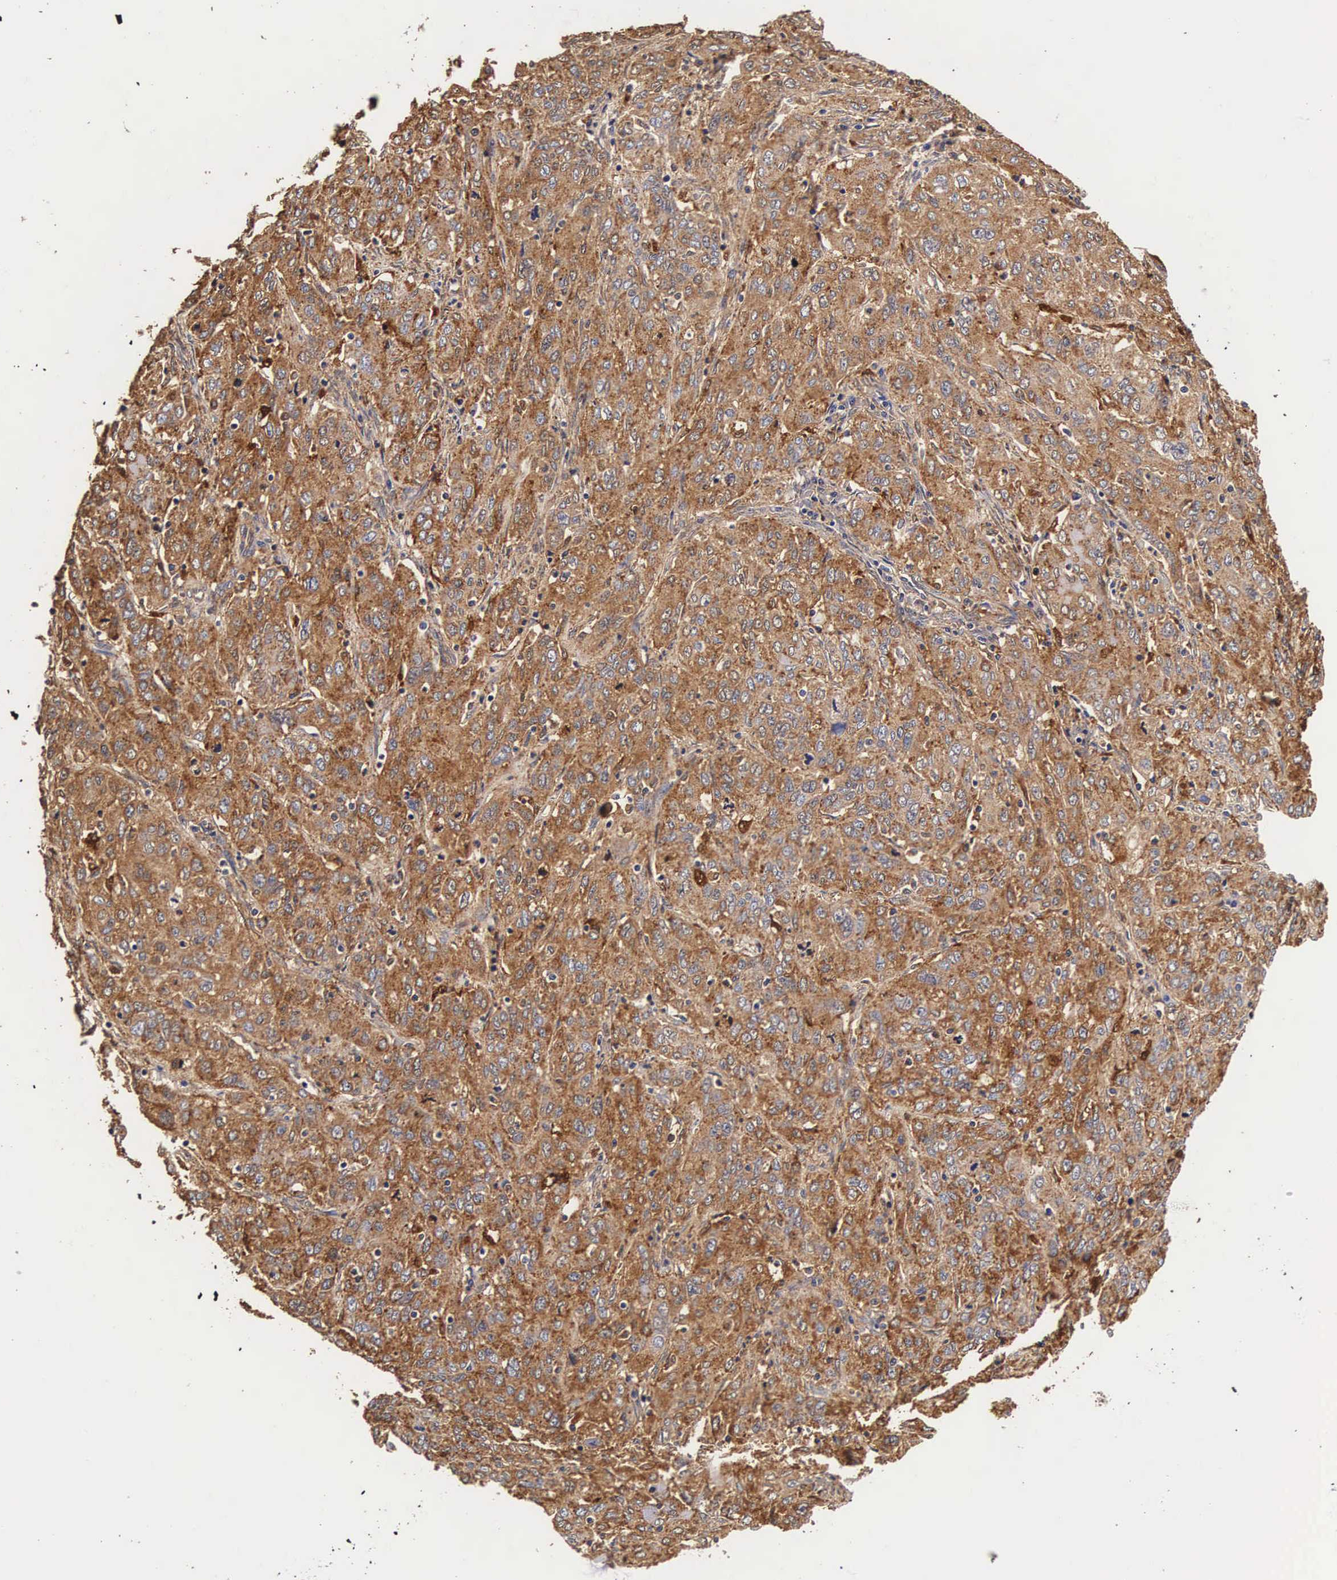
{"staining": {"intensity": "strong", "quantity": ">75%", "location": "cytoplasmic/membranous"}, "tissue": "cervical cancer", "cell_type": "Tumor cells", "image_type": "cancer", "snomed": [{"axis": "morphology", "description": "Squamous cell carcinoma, NOS"}, {"axis": "topography", "description": "Cervix"}], "caption": "Immunohistochemical staining of squamous cell carcinoma (cervical) shows strong cytoplasmic/membranous protein staining in approximately >75% of tumor cells.", "gene": "CTSB", "patient": {"sex": "female", "age": 38}}